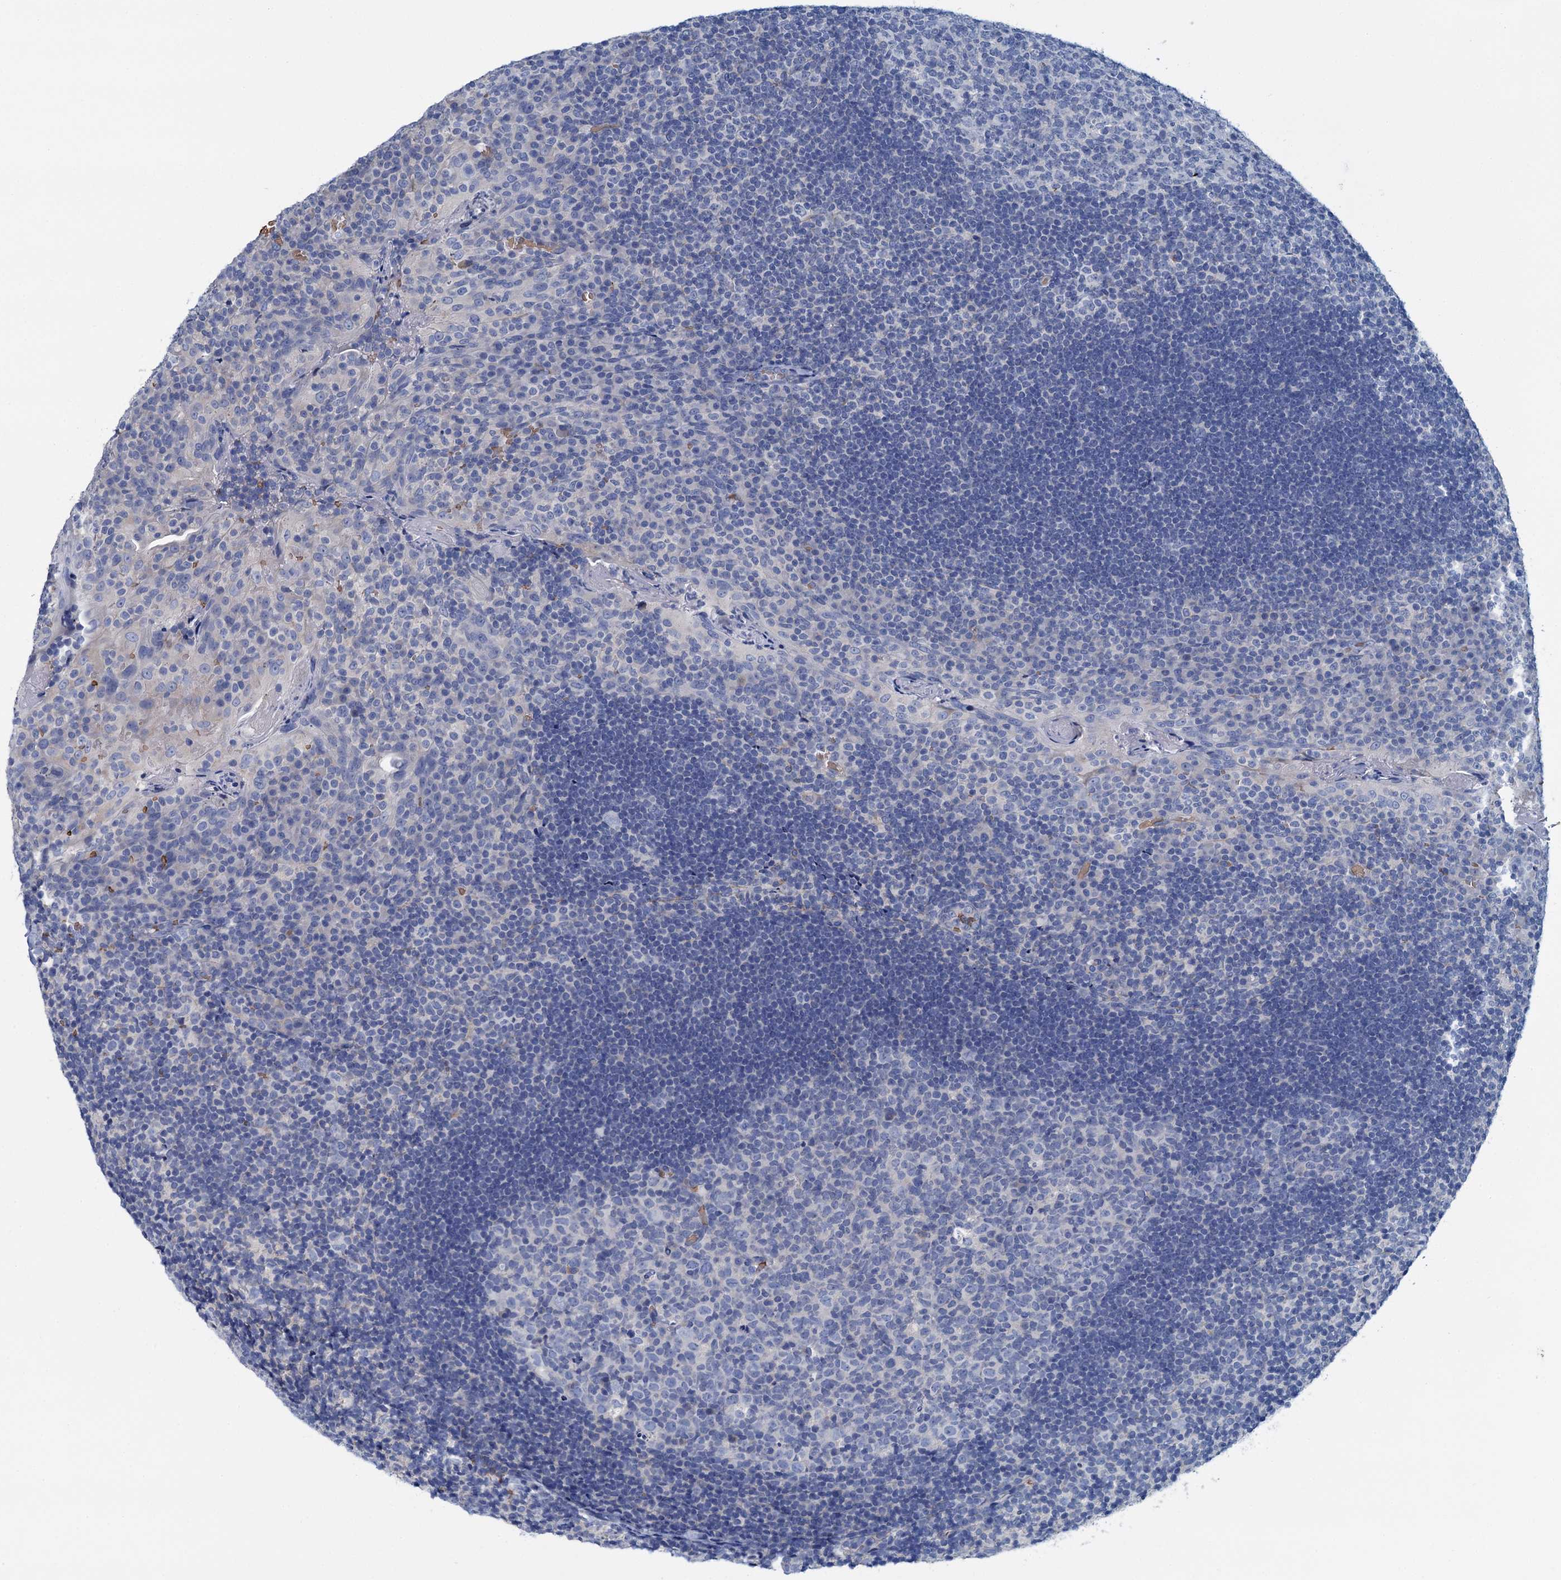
{"staining": {"intensity": "negative", "quantity": "none", "location": "none"}, "tissue": "tonsil", "cell_type": "Germinal center cells", "image_type": "normal", "snomed": [{"axis": "morphology", "description": "Normal tissue, NOS"}, {"axis": "topography", "description": "Tonsil"}], "caption": "Germinal center cells are negative for protein expression in benign human tonsil.", "gene": "ATG2A", "patient": {"sex": "male", "age": 17}}